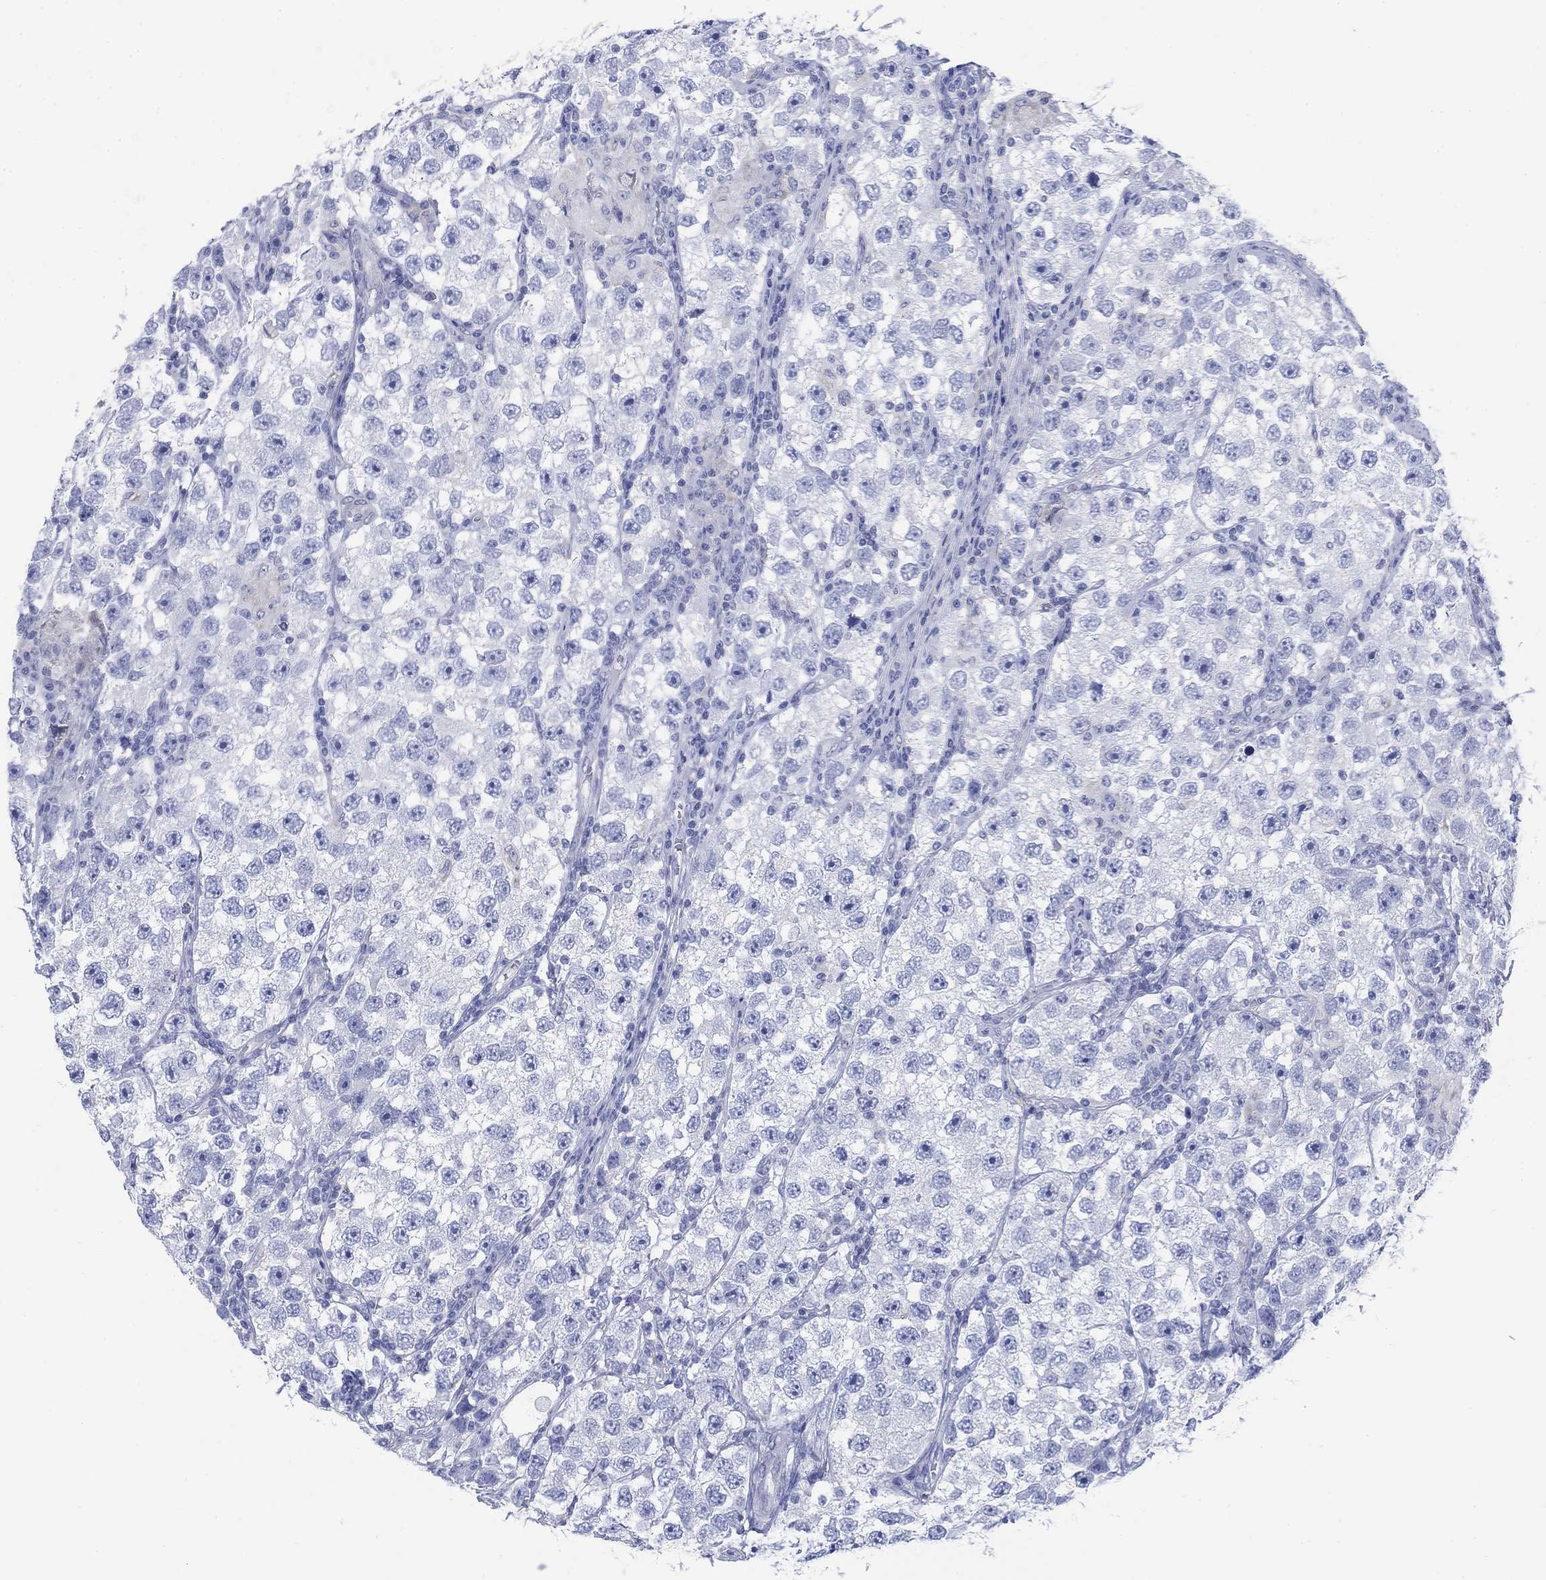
{"staining": {"intensity": "negative", "quantity": "none", "location": "none"}, "tissue": "testis cancer", "cell_type": "Tumor cells", "image_type": "cancer", "snomed": [{"axis": "morphology", "description": "Seminoma, NOS"}, {"axis": "topography", "description": "Testis"}], "caption": "Testis cancer (seminoma) was stained to show a protein in brown. There is no significant positivity in tumor cells.", "gene": "SCCPDH", "patient": {"sex": "male", "age": 26}}